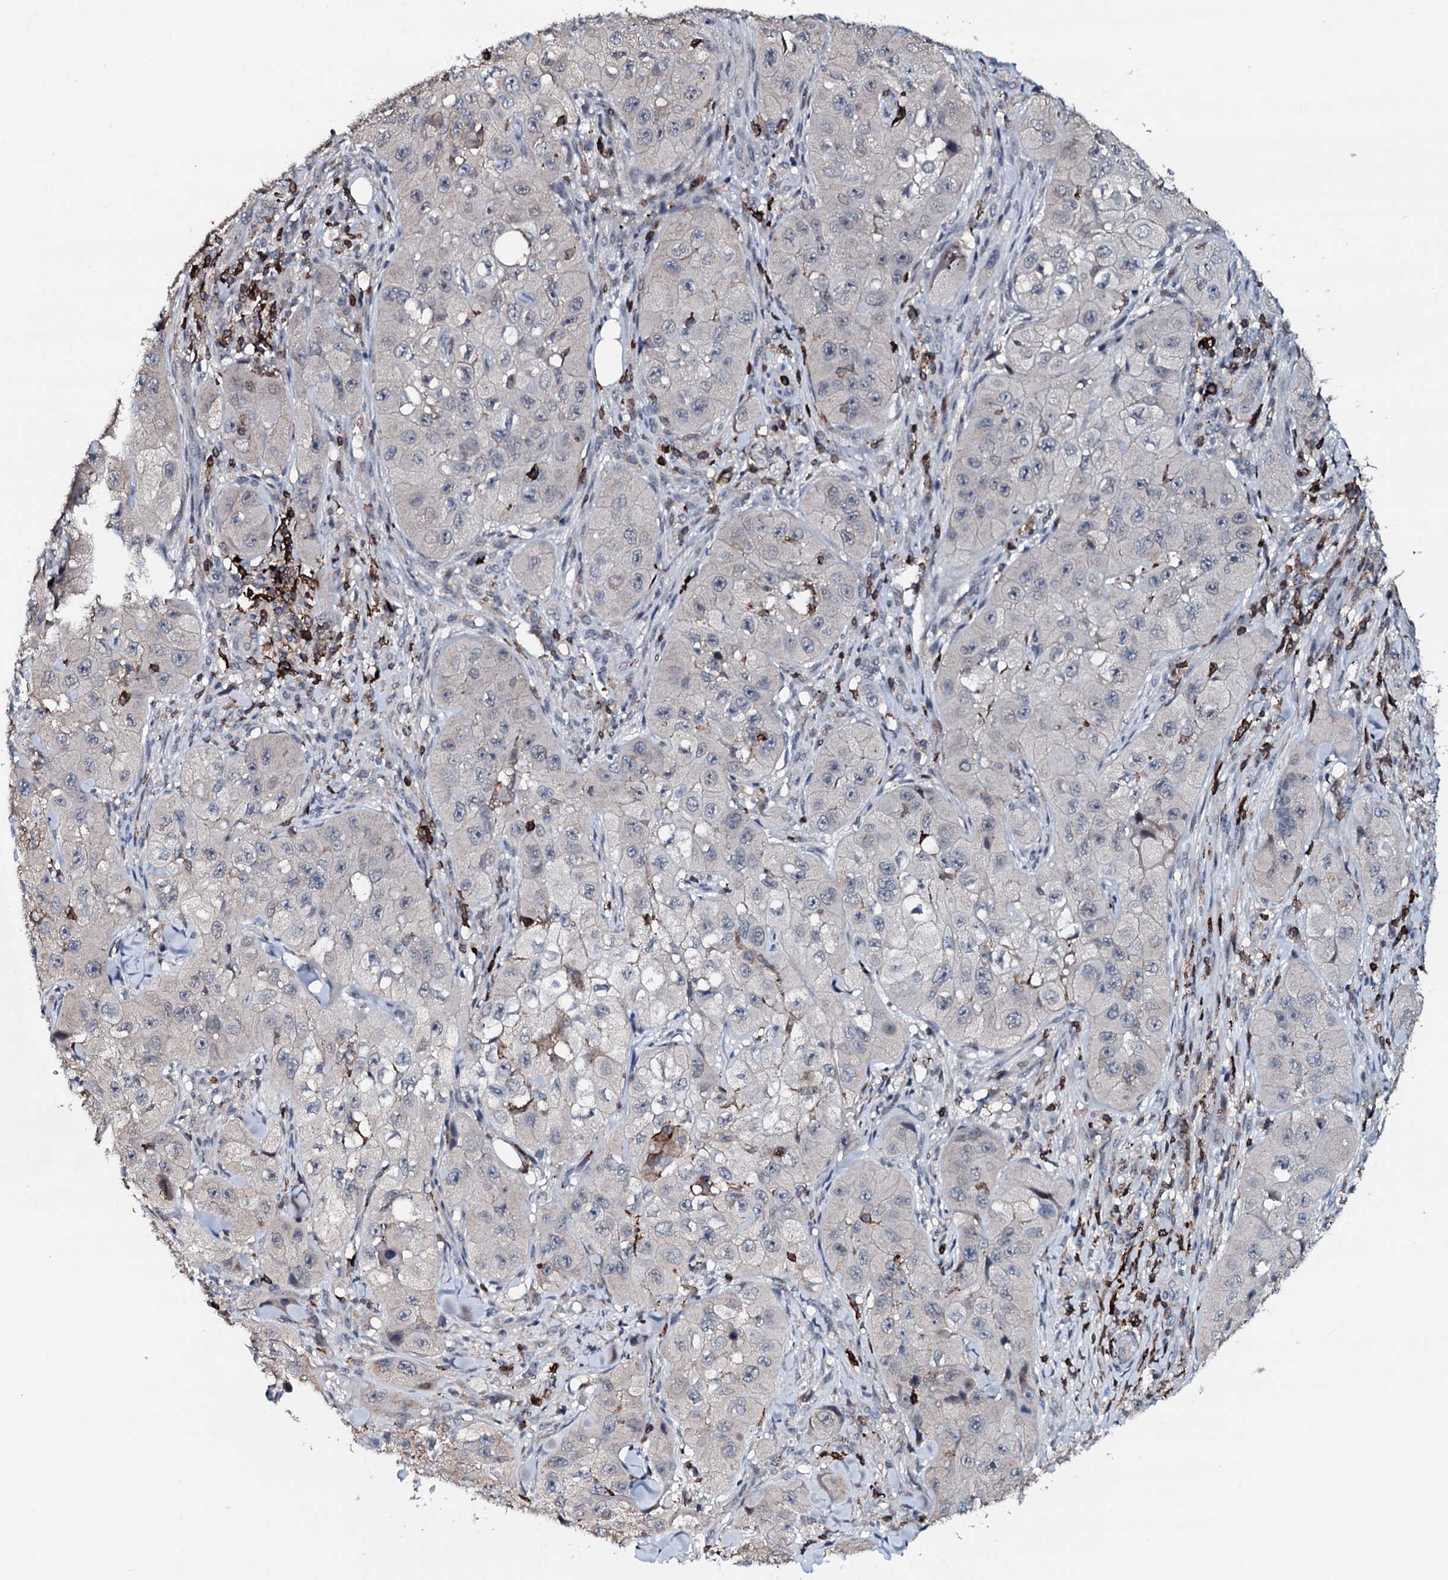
{"staining": {"intensity": "negative", "quantity": "none", "location": "none"}, "tissue": "skin cancer", "cell_type": "Tumor cells", "image_type": "cancer", "snomed": [{"axis": "morphology", "description": "Squamous cell carcinoma, NOS"}, {"axis": "topography", "description": "Skin"}, {"axis": "topography", "description": "Subcutis"}], "caption": "Immunohistochemistry (IHC) image of neoplastic tissue: skin cancer (squamous cell carcinoma) stained with DAB (3,3'-diaminobenzidine) displays no significant protein expression in tumor cells. (IHC, brightfield microscopy, high magnification).", "gene": "OGFOD2", "patient": {"sex": "male", "age": 73}}